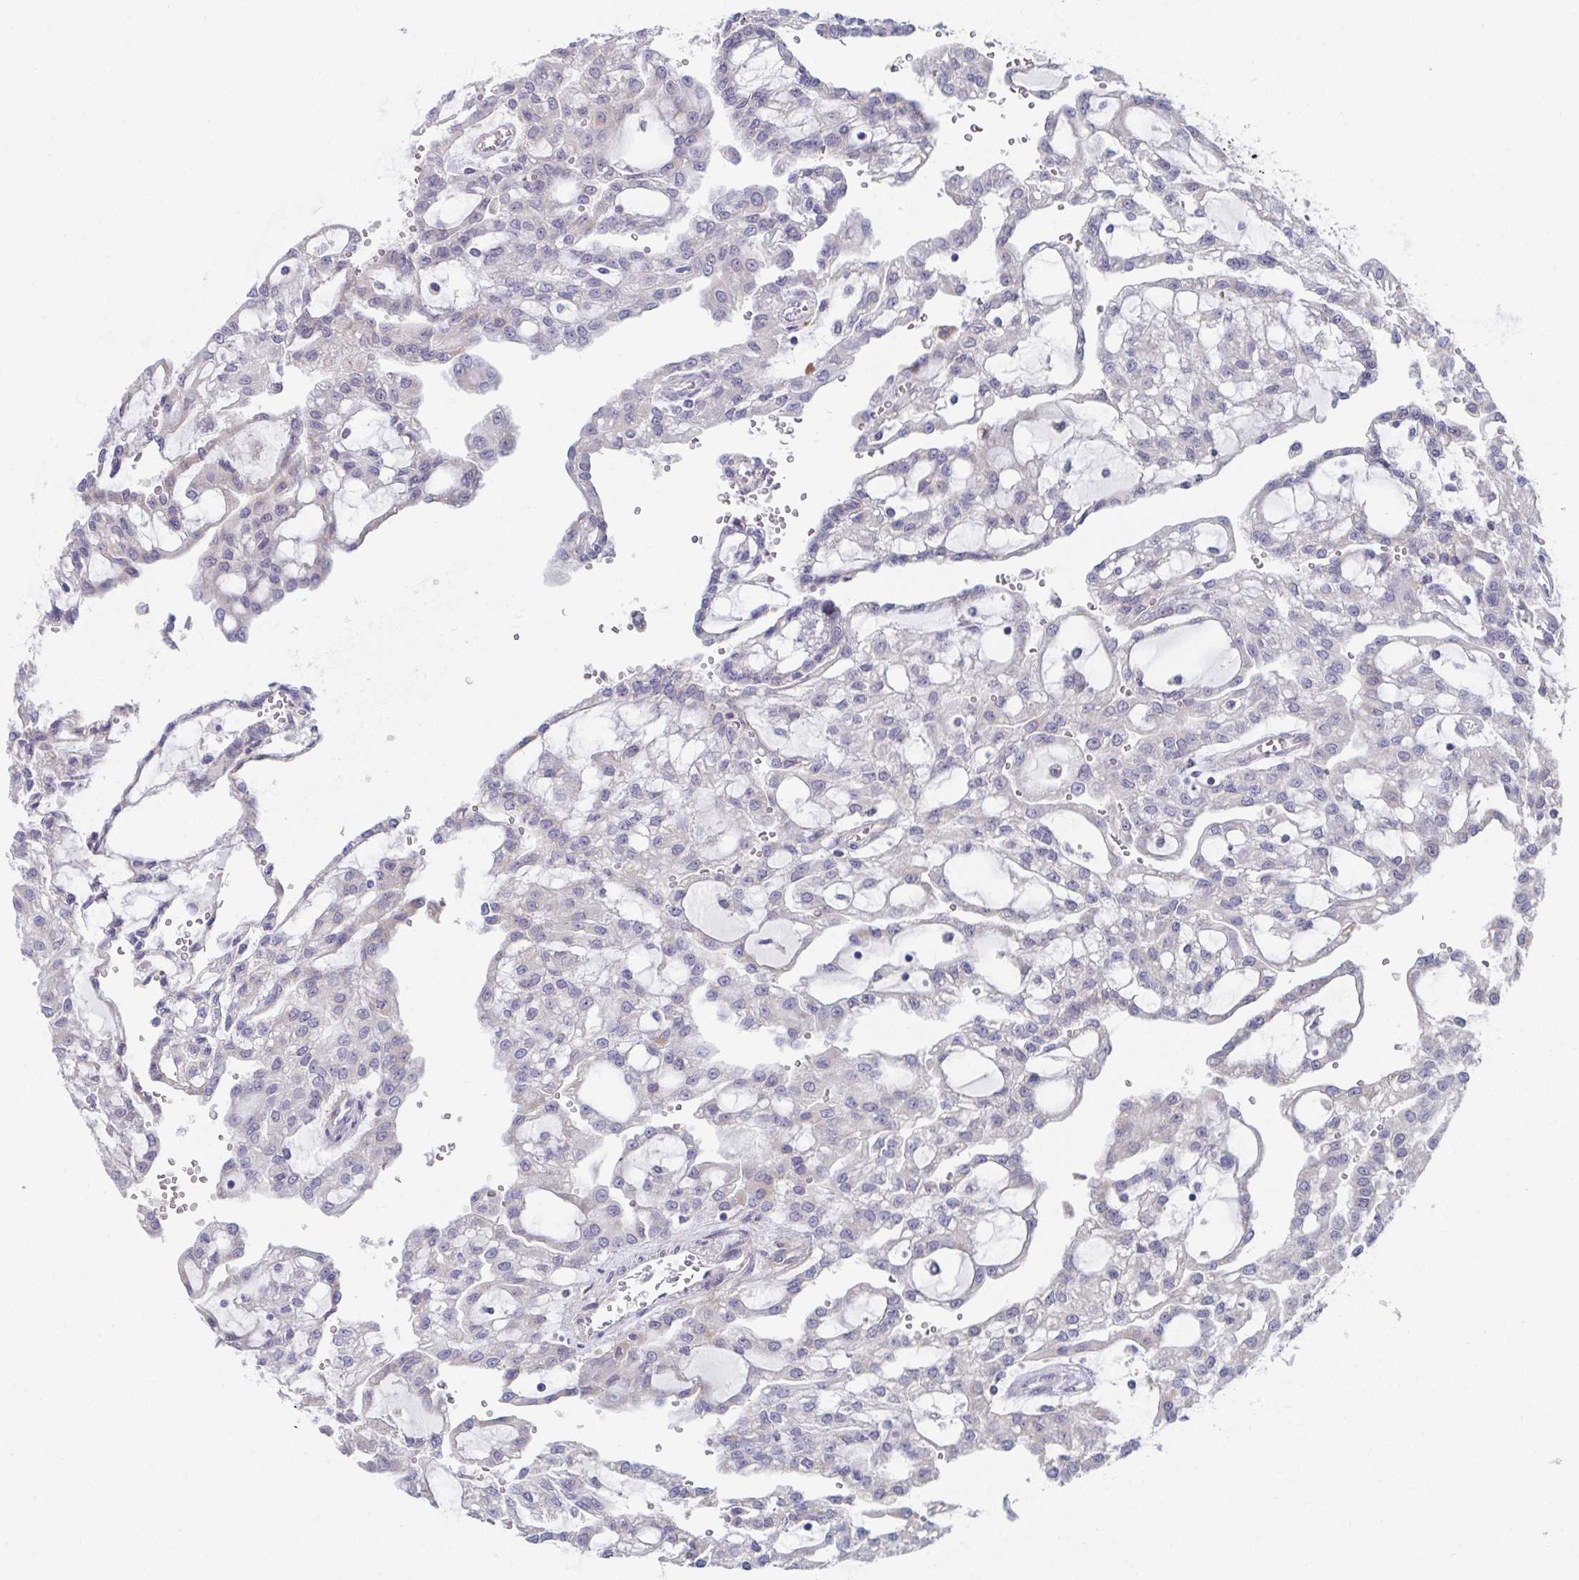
{"staining": {"intensity": "negative", "quantity": "none", "location": "none"}, "tissue": "renal cancer", "cell_type": "Tumor cells", "image_type": "cancer", "snomed": [{"axis": "morphology", "description": "Adenocarcinoma, NOS"}, {"axis": "topography", "description": "Kidney"}], "caption": "Immunohistochemical staining of human renal cancer (adenocarcinoma) reveals no significant positivity in tumor cells. The staining is performed using DAB (3,3'-diaminobenzidine) brown chromogen with nuclei counter-stained in using hematoxylin.", "gene": "VWDE", "patient": {"sex": "male", "age": 63}}